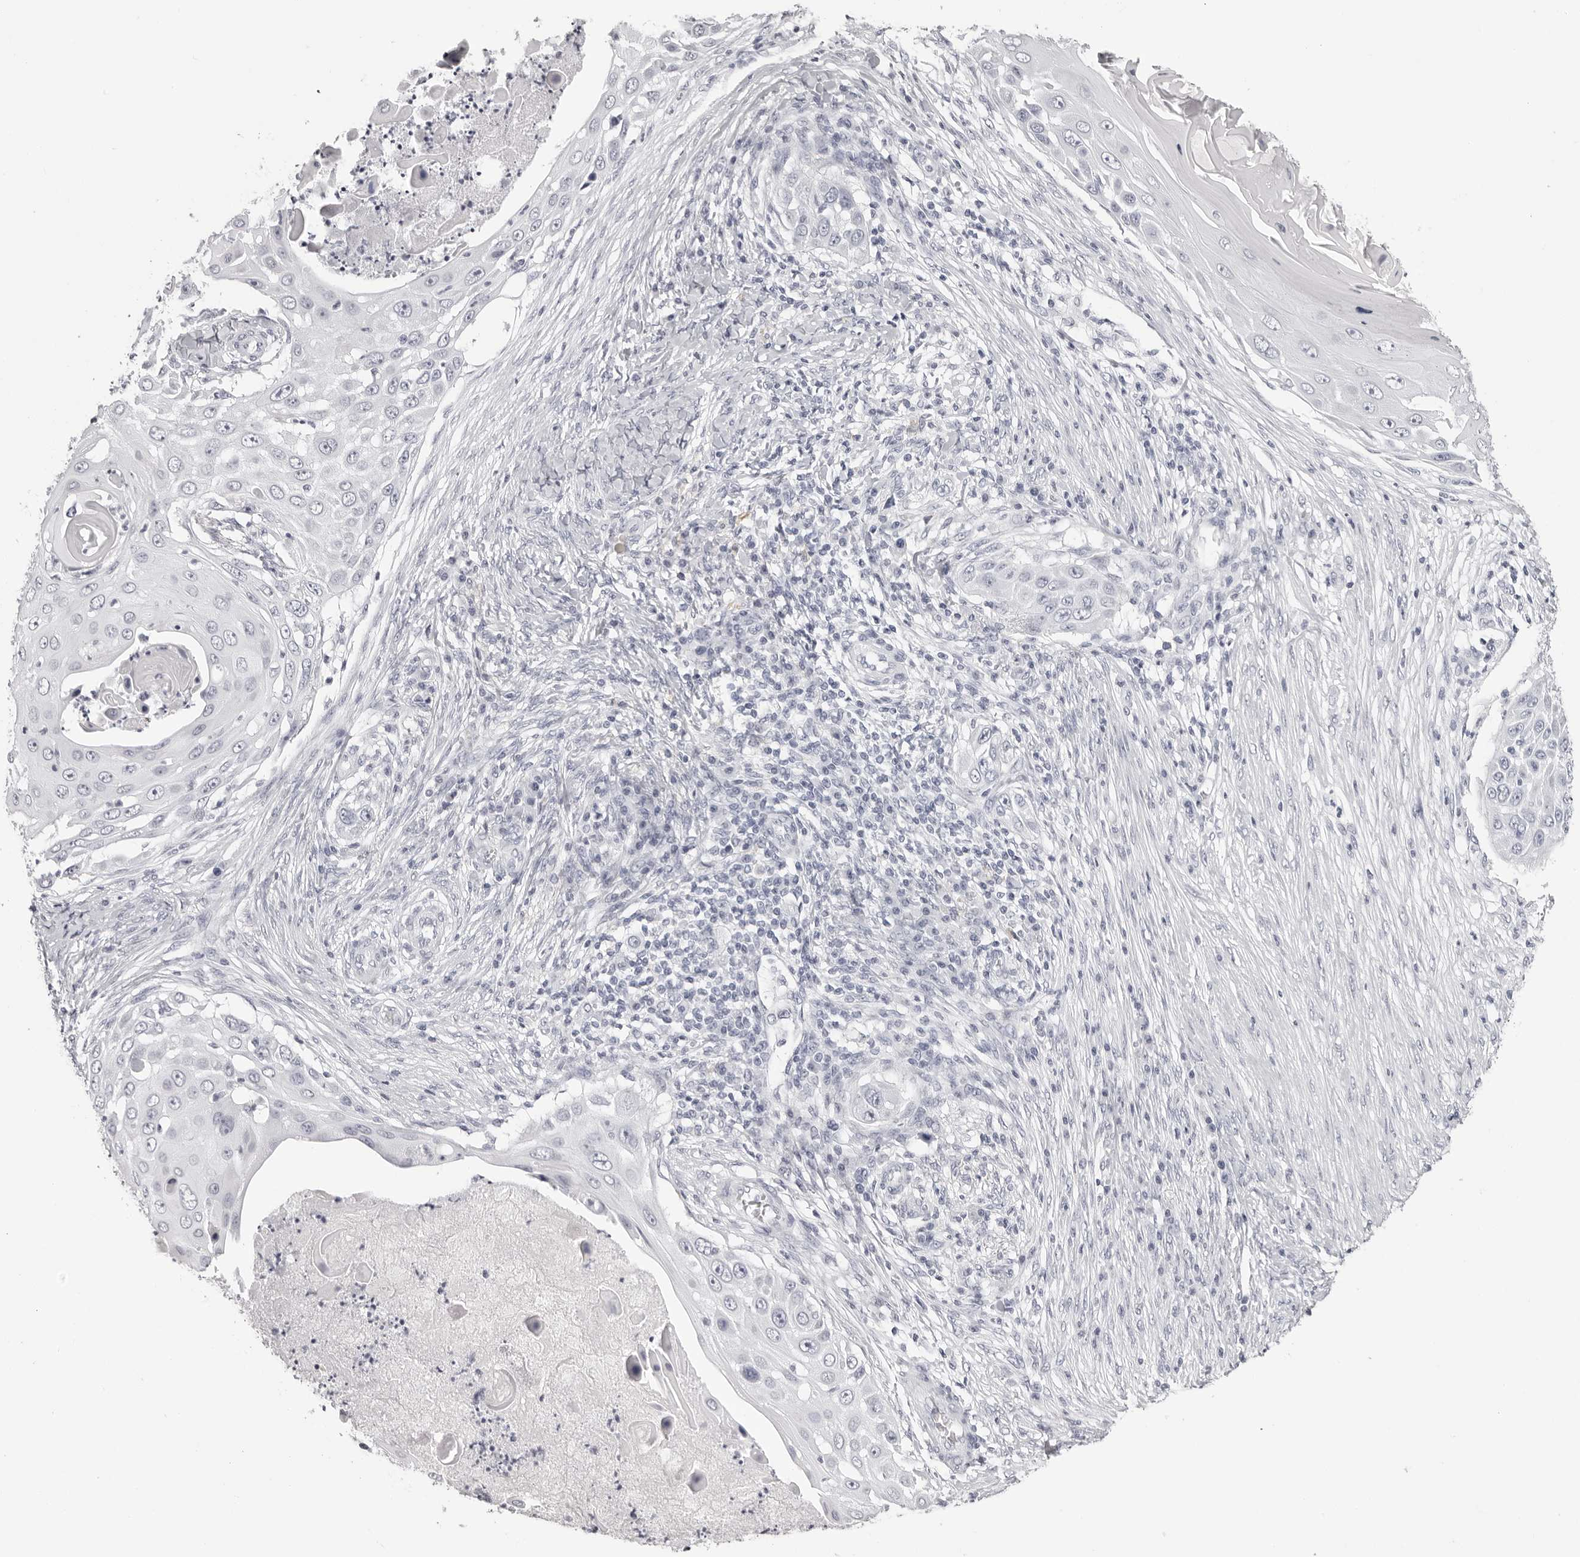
{"staining": {"intensity": "negative", "quantity": "none", "location": "none"}, "tissue": "skin cancer", "cell_type": "Tumor cells", "image_type": "cancer", "snomed": [{"axis": "morphology", "description": "Squamous cell carcinoma, NOS"}, {"axis": "topography", "description": "Skin"}], "caption": "A histopathology image of human skin cancer is negative for staining in tumor cells.", "gene": "CST1", "patient": {"sex": "female", "age": 44}}